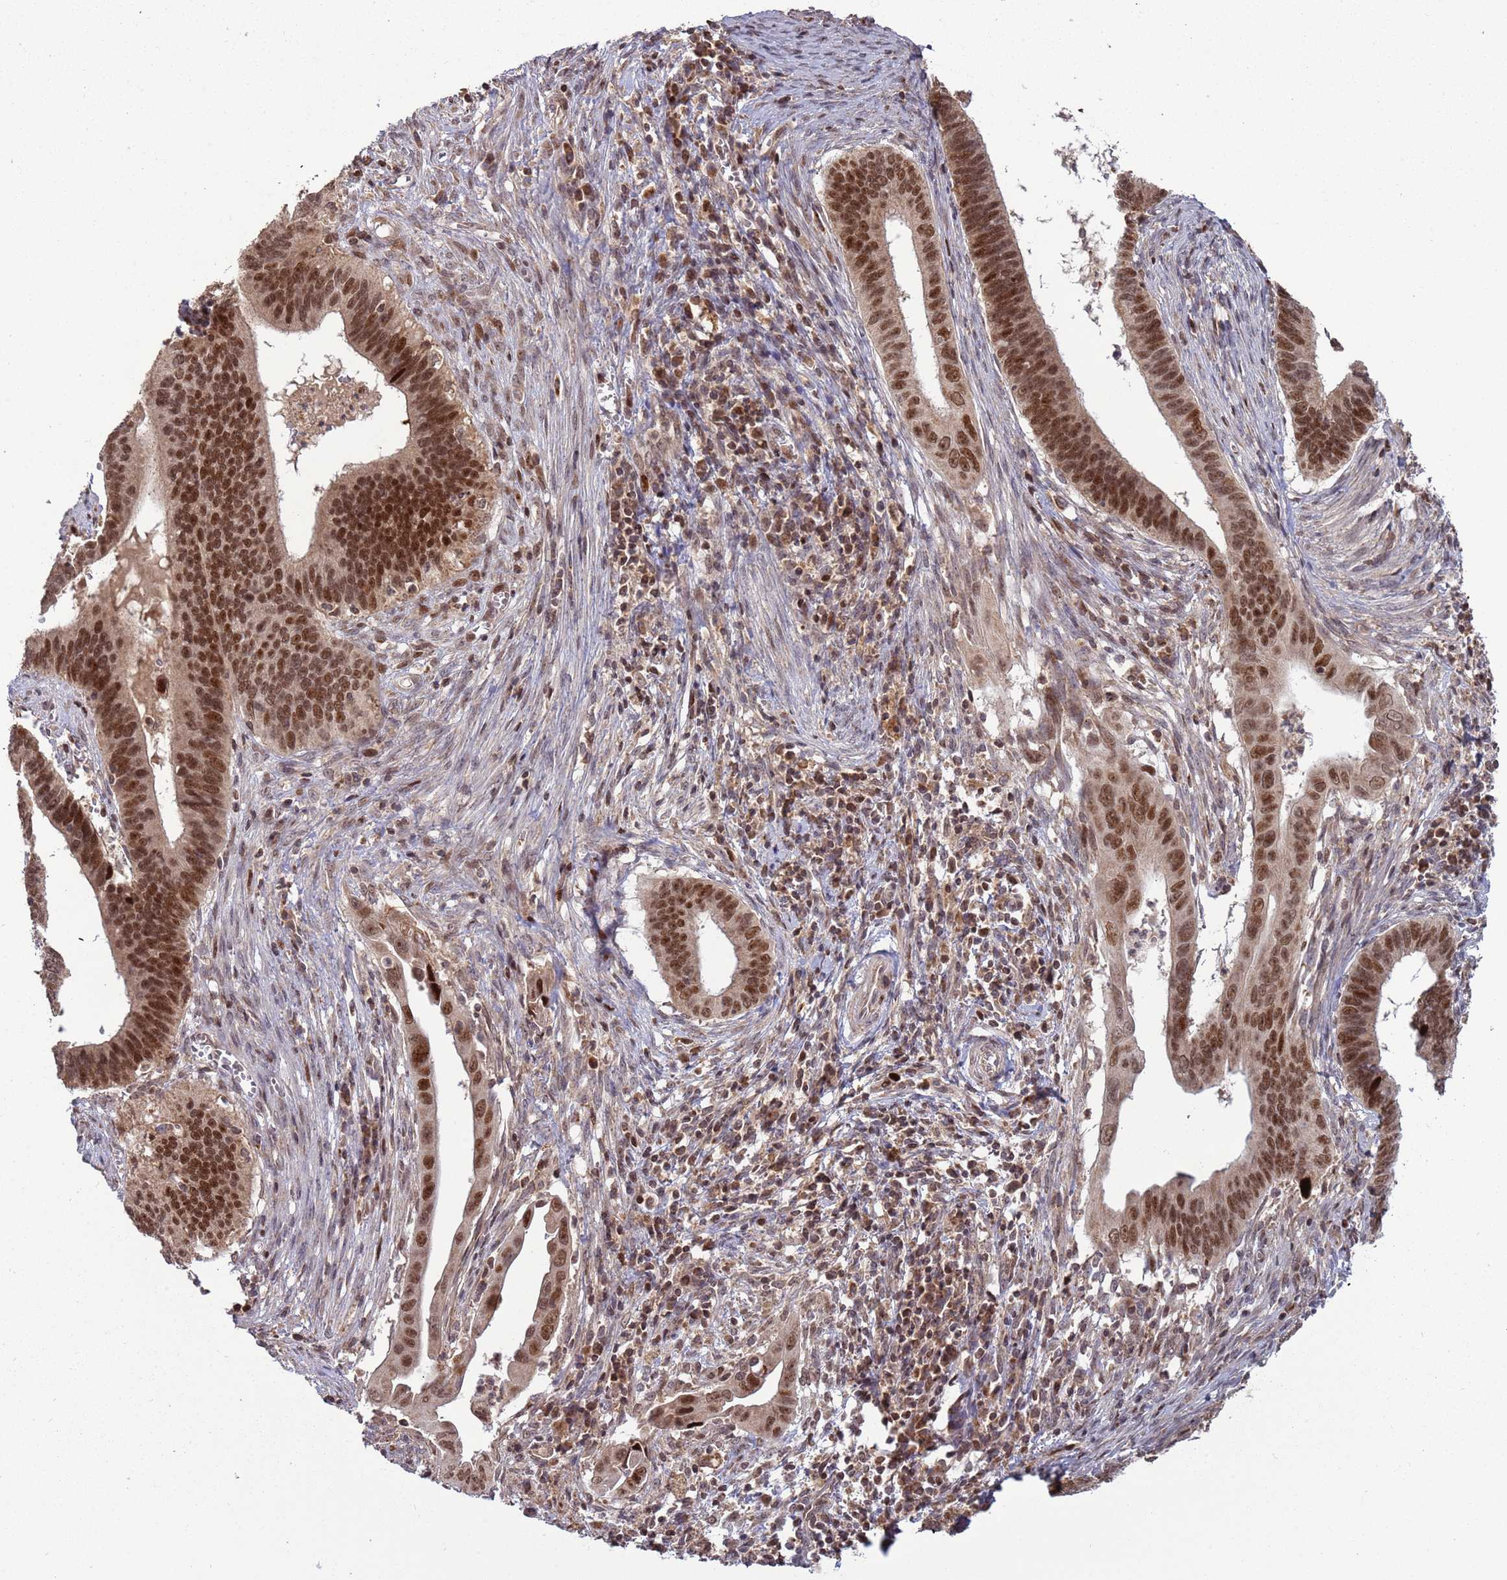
{"staining": {"intensity": "strong", "quantity": ">75%", "location": "nuclear"}, "tissue": "cervical cancer", "cell_type": "Tumor cells", "image_type": "cancer", "snomed": [{"axis": "morphology", "description": "Adenocarcinoma, NOS"}, {"axis": "topography", "description": "Cervix"}], "caption": "Human adenocarcinoma (cervical) stained with a protein marker displays strong staining in tumor cells.", "gene": "RCOR2", "patient": {"sex": "female", "age": 42}}